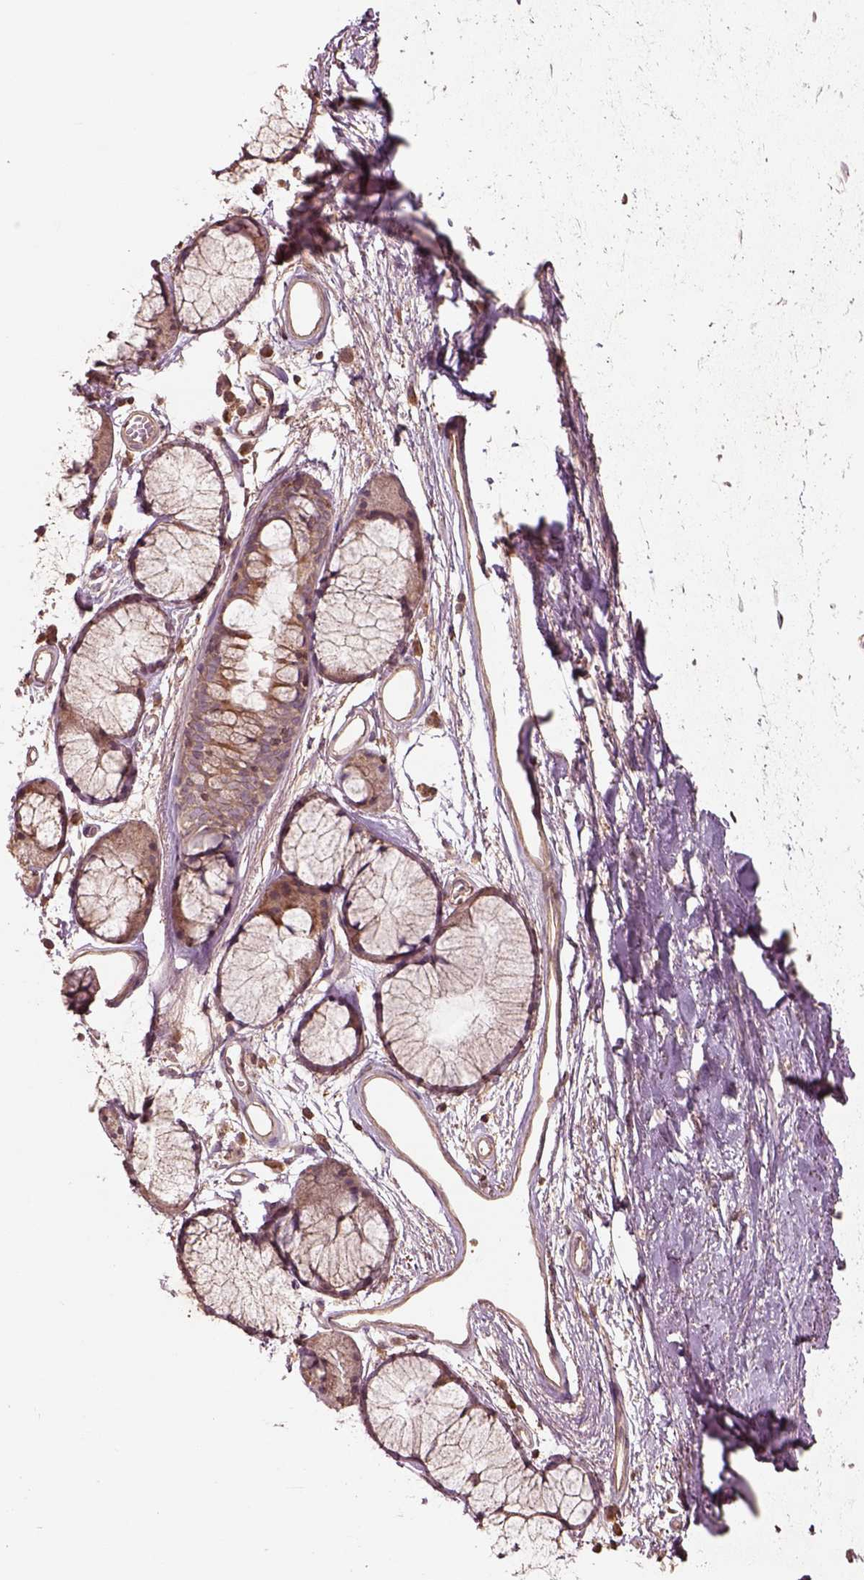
{"staining": {"intensity": "negative", "quantity": "none", "location": "none"}, "tissue": "soft tissue", "cell_type": "Fibroblasts", "image_type": "normal", "snomed": [{"axis": "morphology", "description": "Normal tissue, NOS"}, {"axis": "topography", "description": "Cartilage tissue"}, {"axis": "topography", "description": "Bronchus"}], "caption": "The photomicrograph shows no staining of fibroblasts in normal soft tissue. (DAB immunohistochemistry (IHC) with hematoxylin counter stain).", "gene": "TRADD", "patient": {"sex": "female", "age": 79}}